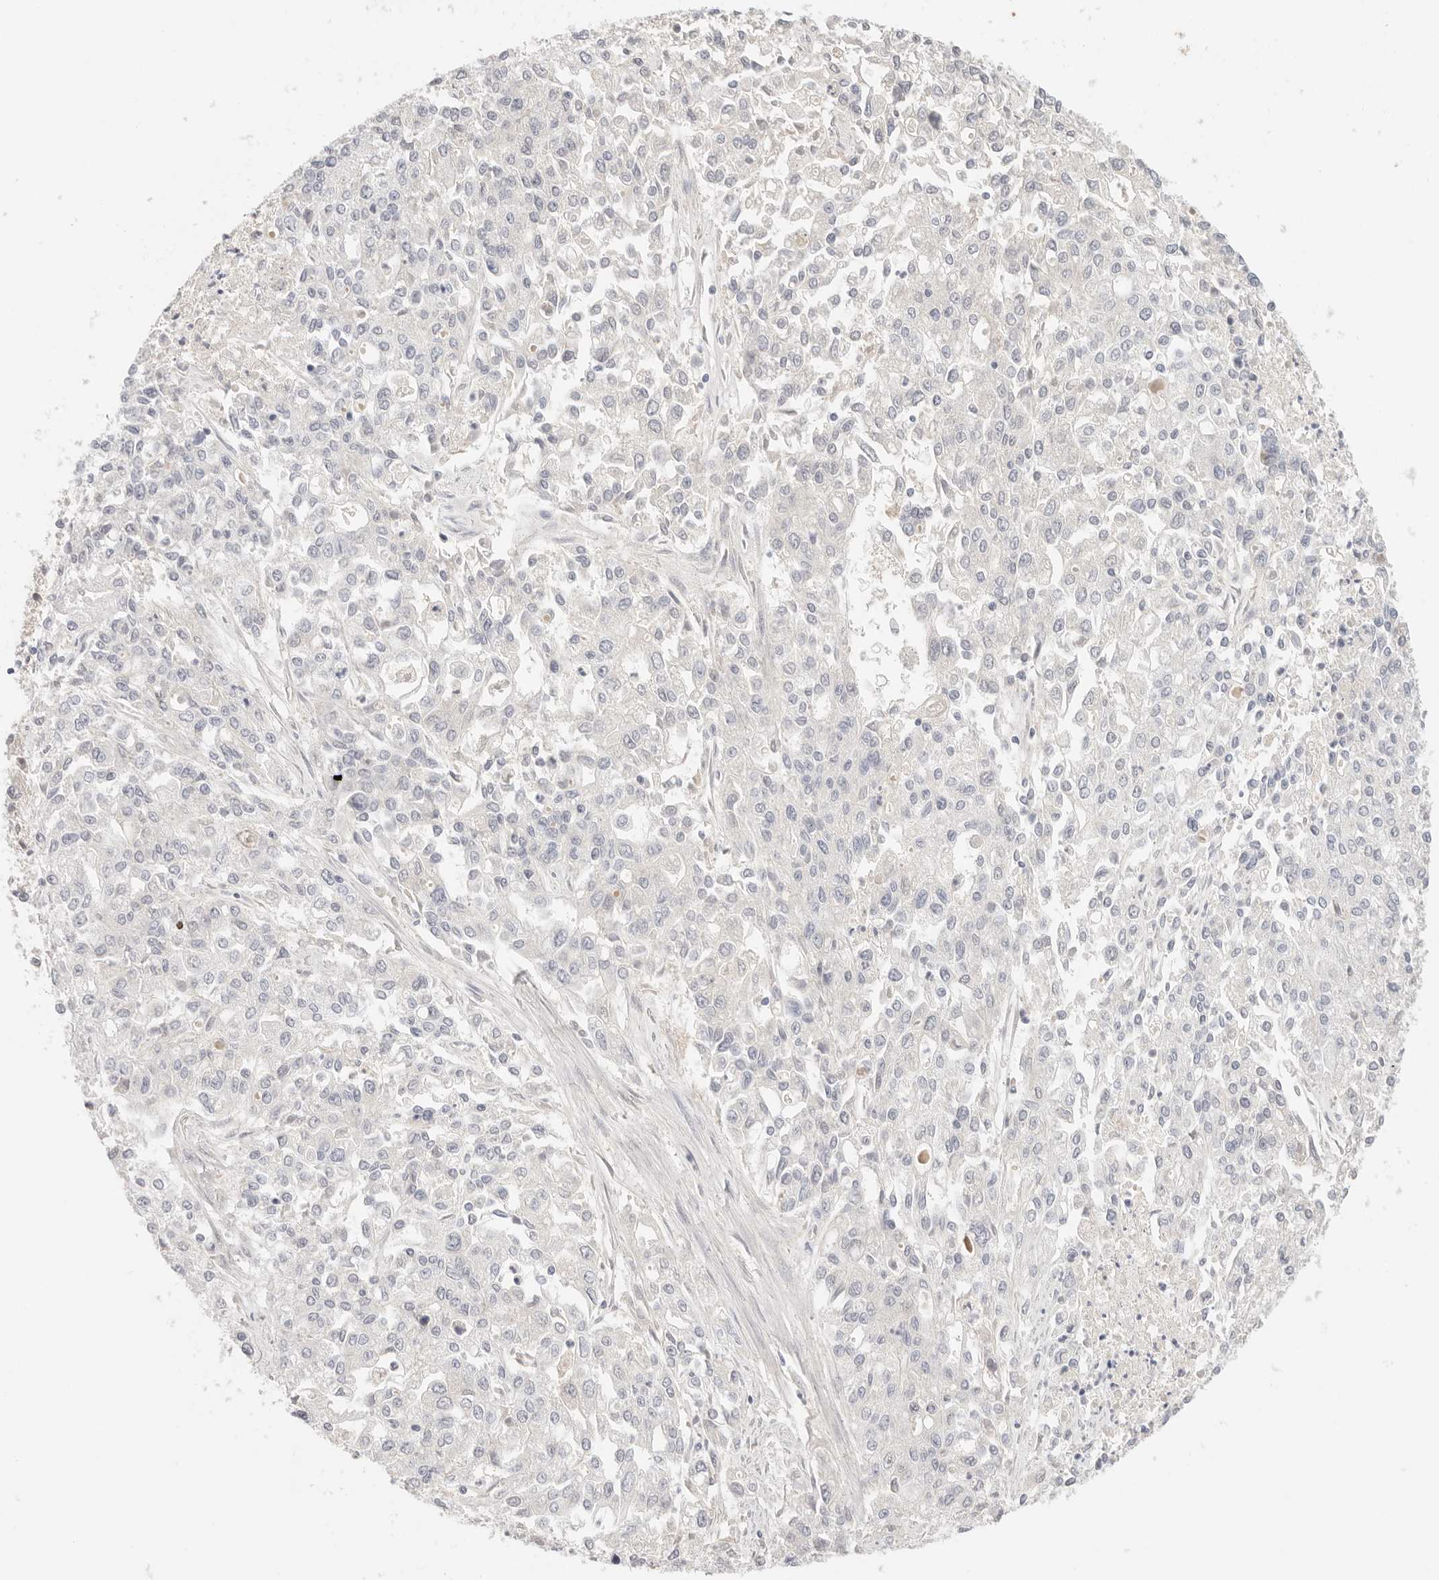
{"staining": {"intensity": "negative", "quantity": "none", "location": "none"}, "tissue": "endometrial cancer", "cell_type": "Tumor cells", "image_type": "cancer", "snomed": [{"axis": "morphology", "description": "Adenocarcinoma, NOS"}, {"axis": "topography", "description": "Endometrium"}], "caption": "A high-resolution micrograph shows immunohistochemistry (IHC) staining of endometrial adenocarcinoma, which reveals no significant expression in tumor cells. (Stains: DAB (3,3'-diaminobenzidine) immunohistochemistry with hematoxylin counter stain, Microscopy: brightfield microscopy at high magnification).", "gene": "SPHK1", "patient": {"sex": "female", "age": 49}}